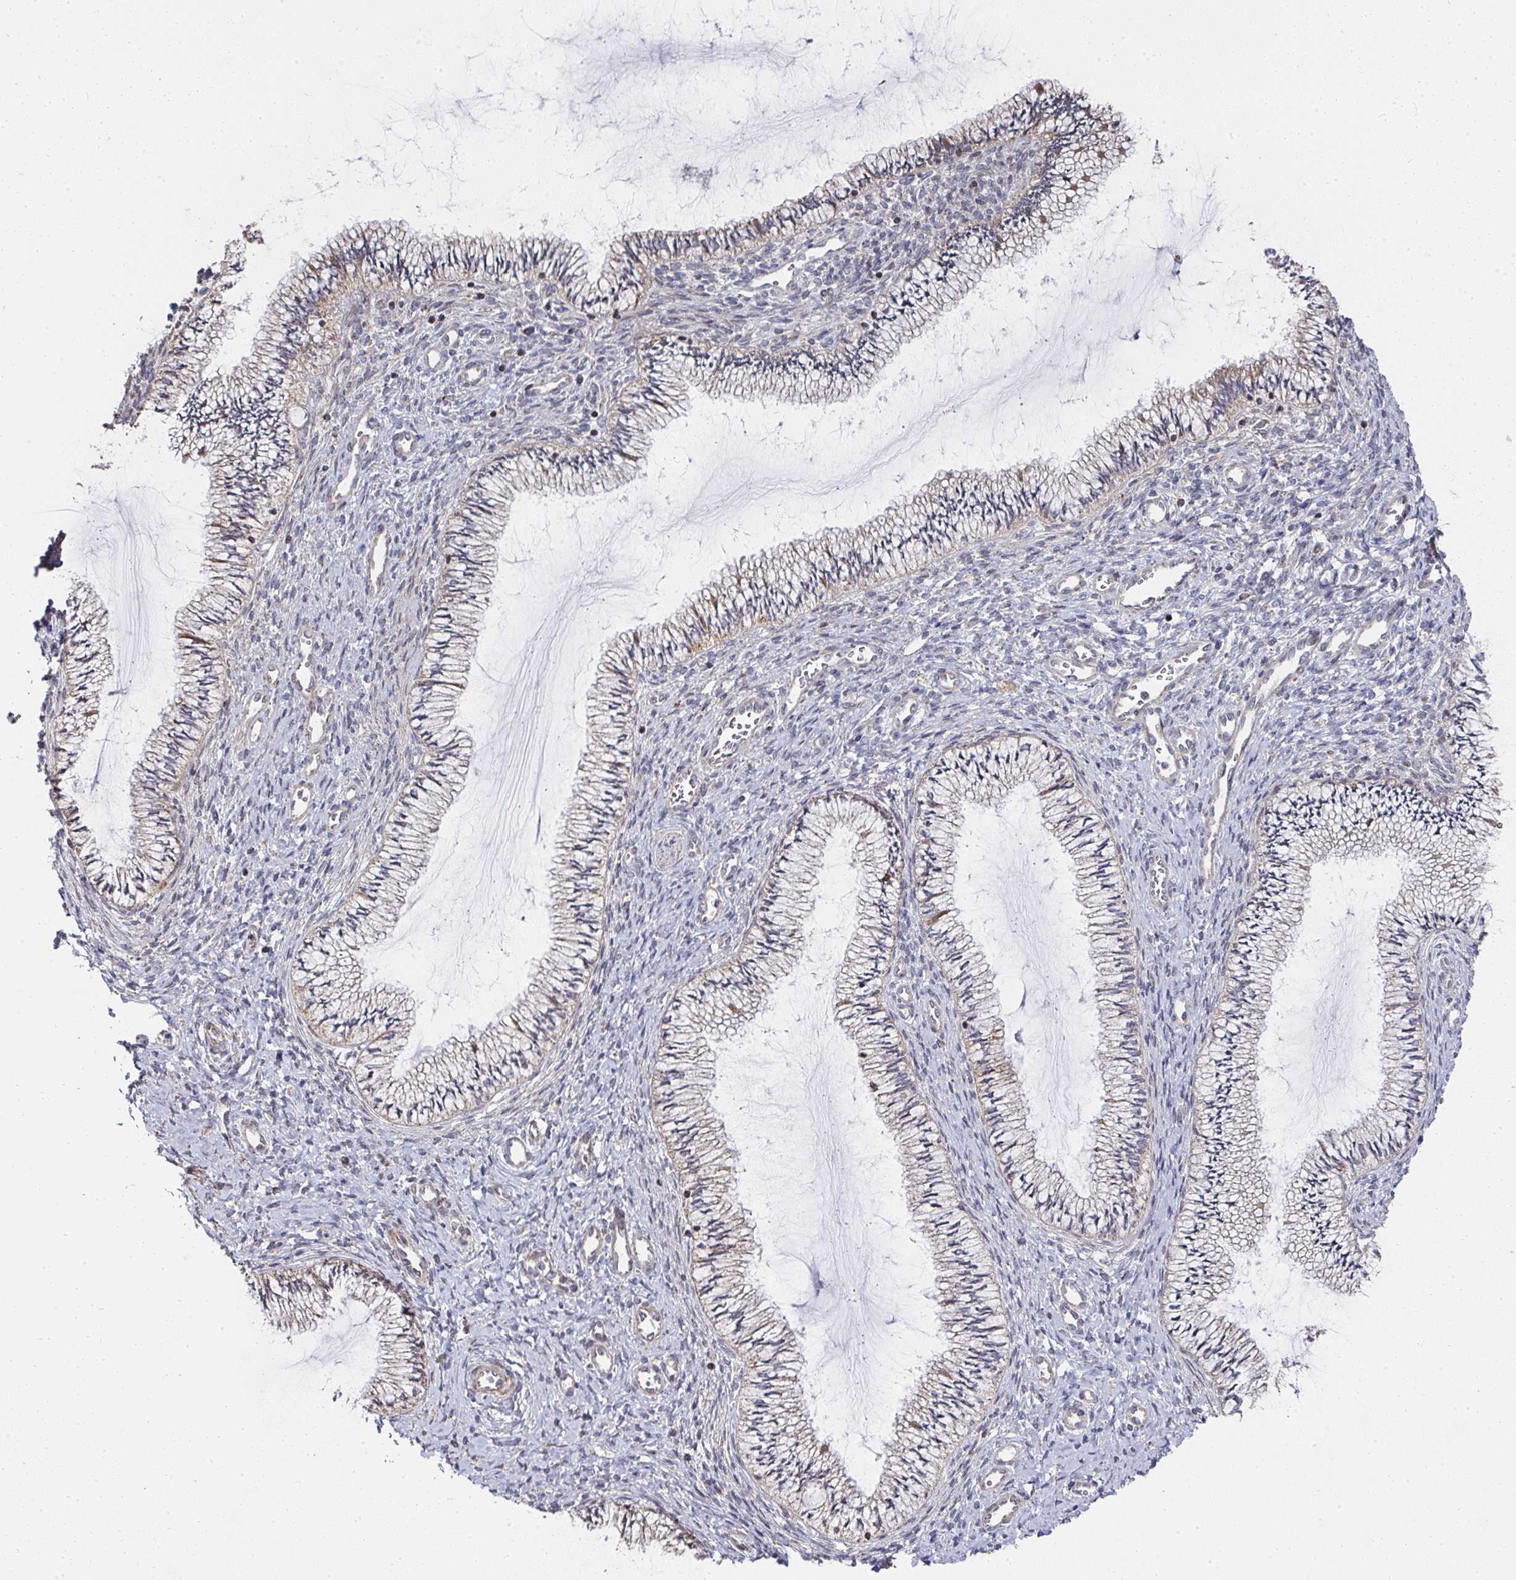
{"staining": {"intensity": "weak", "quantity": "25%-75%", "location": "cytoplasmic/membranous"}, "tissue": "cervix", "cell_type": "Glandular cells", "image_type": "normal", "snomed": [{"axis": "morphology", "description": "Normal tissue, NOS"}, {"axis": "topography", "description": "Cervix"}], "caption": "Immunohistochemical staining of benign cervix shows weak cytoplasmic/membranous protein staining in approximately 25%-75% of glandular cells.", "gene": "AGTPBP1", "patient": {"sex": "female", "age": 24}}